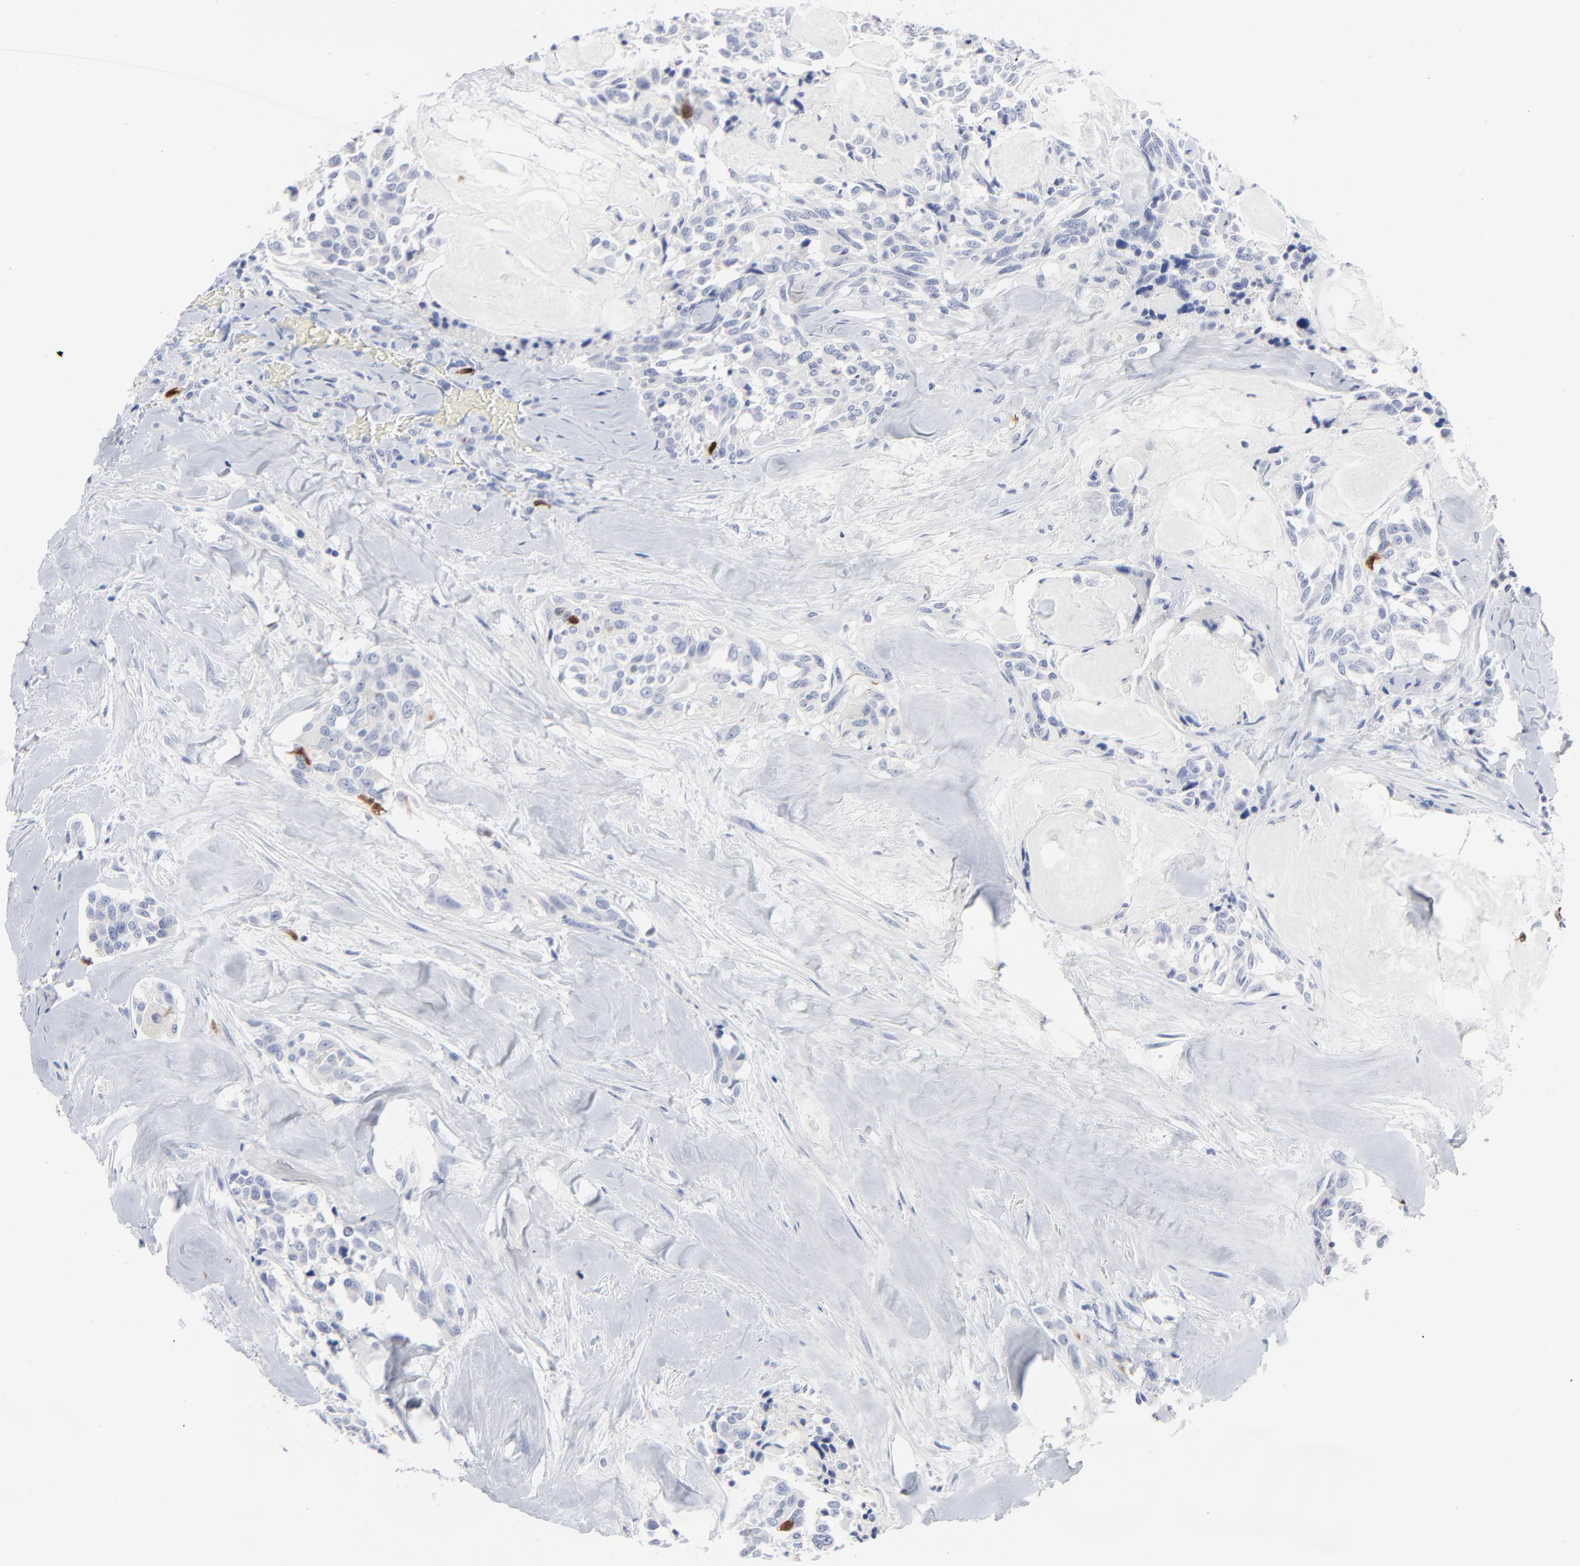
{"staining": {"intensity": "strong", "quantity": "<25%", "location": "cytoplasmic/membranous,nuclear"}, "tissue": "thyroid cancer", "cell_type": "Tumor cells", "image_type": "cancer", "snomed": [{"axis": "morphology", "description": "Carcinoma, NOS"}, {"axis": "morphology", "description": "Carcinoid, malignant, NOS"}, {"axis": "topography", "description": "Thyroid gland"}], "caption": "A photomicrograph showing strong cytoplasmic/membranous and nuclear staining in about <25% of tumor cells in thyroid cancer, as visualized by brown immunohistochemical staining.", "gene": "CDK1", "patient": {"sex": "male", "age": 33}}